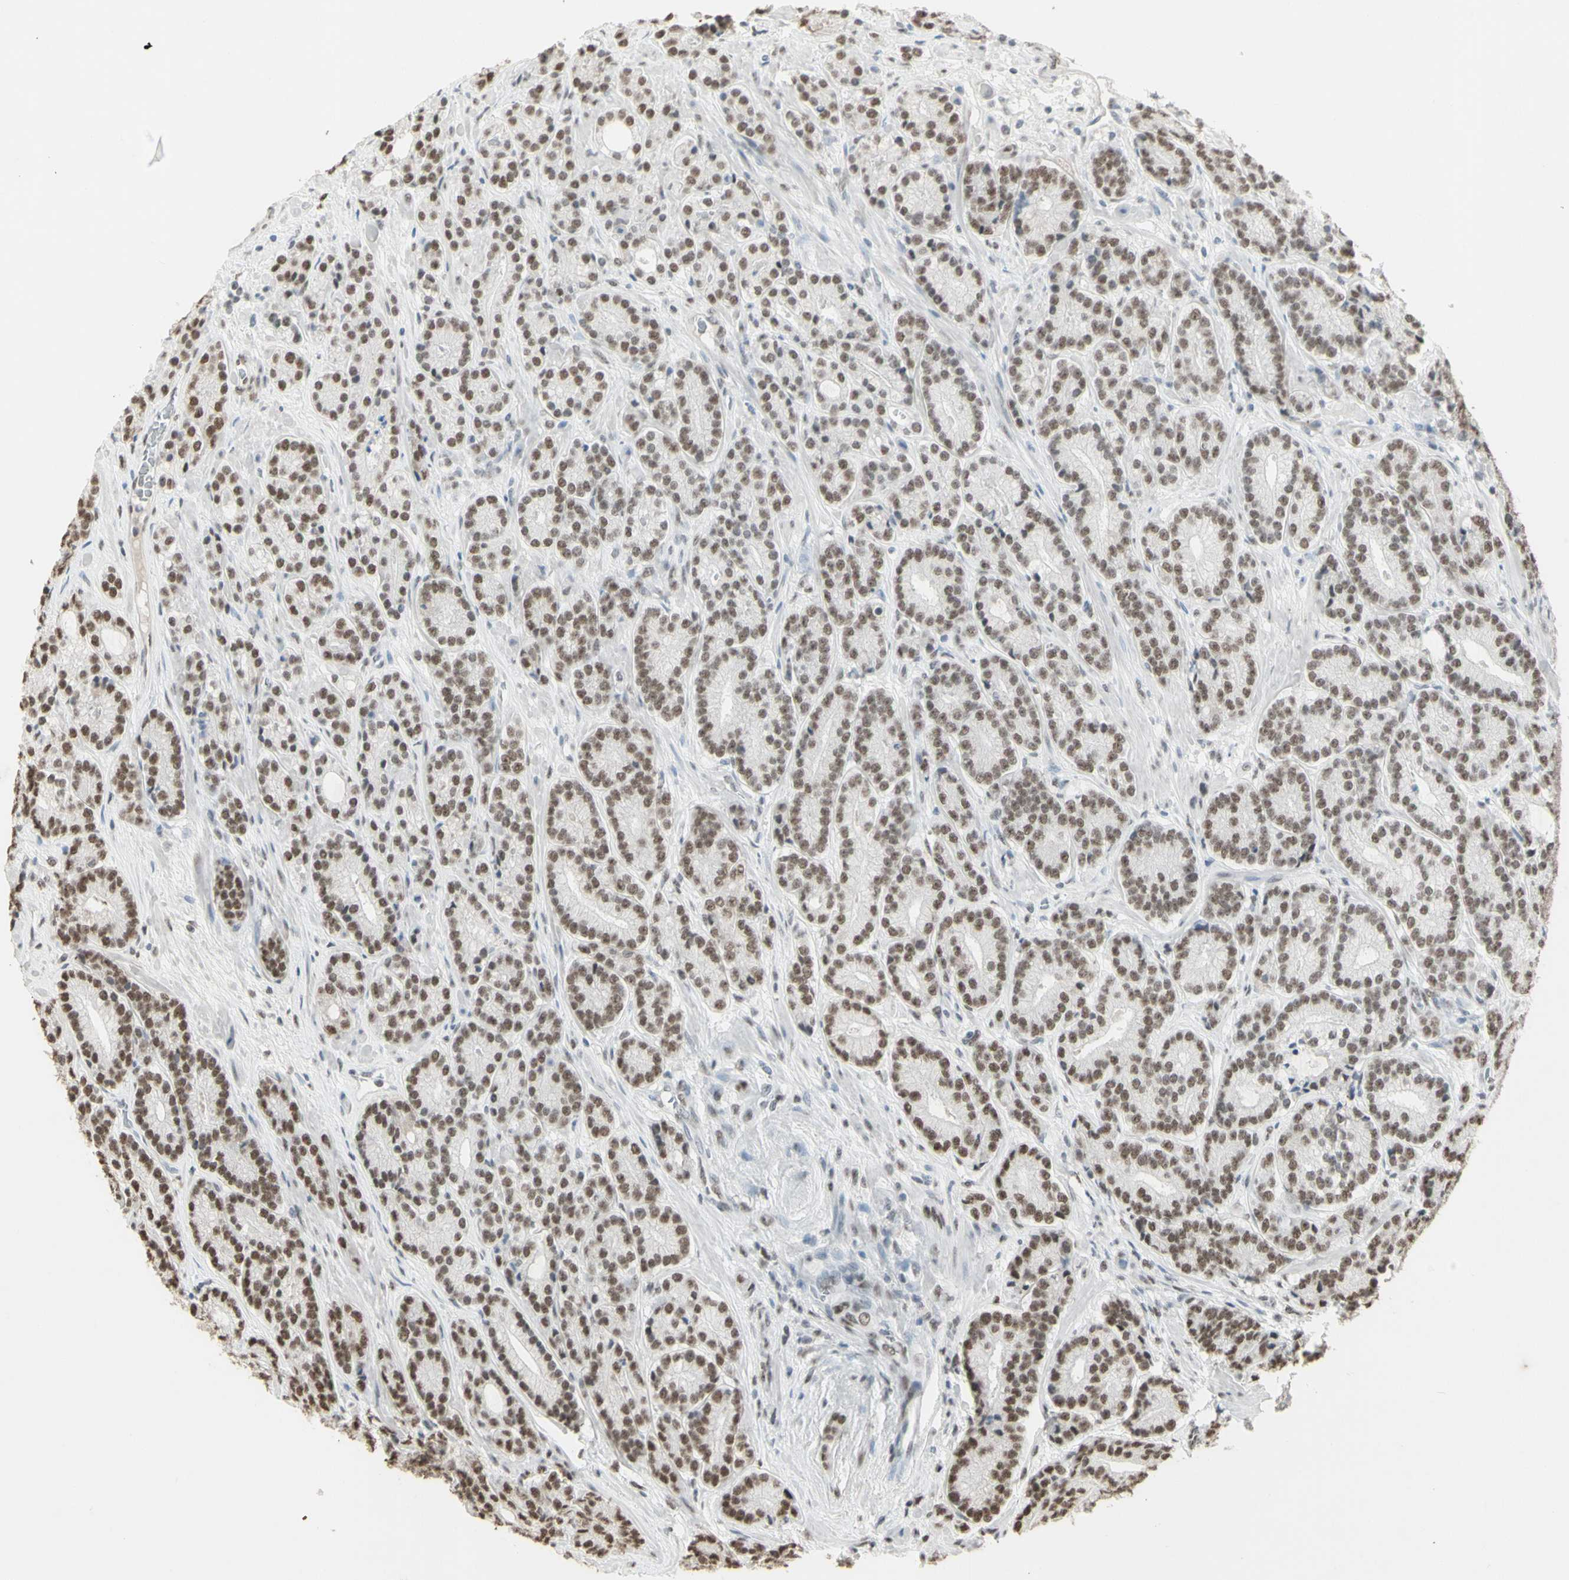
{"staining": {"intensity": "moderate", "quantity": ">75%", "location": "nuclear"}, "tissue": "prostate cancer", "cell_type": "Tumor cells", "image_type": "cancer", "snomed": [{"axis": "morphology", "description": "Adenocarcinoma, High grade"}, {"axis": "topography", "description": "Prostate"}], "caption": "Immunohistochemical staining of human prostate cancer (high-grade adenocarcinoma) exhibits moderate nuclear protein staining in approximately >75% of tumor cells.", "gene": "TRIM28", "patient": {"sex": "male", "age": 61}}